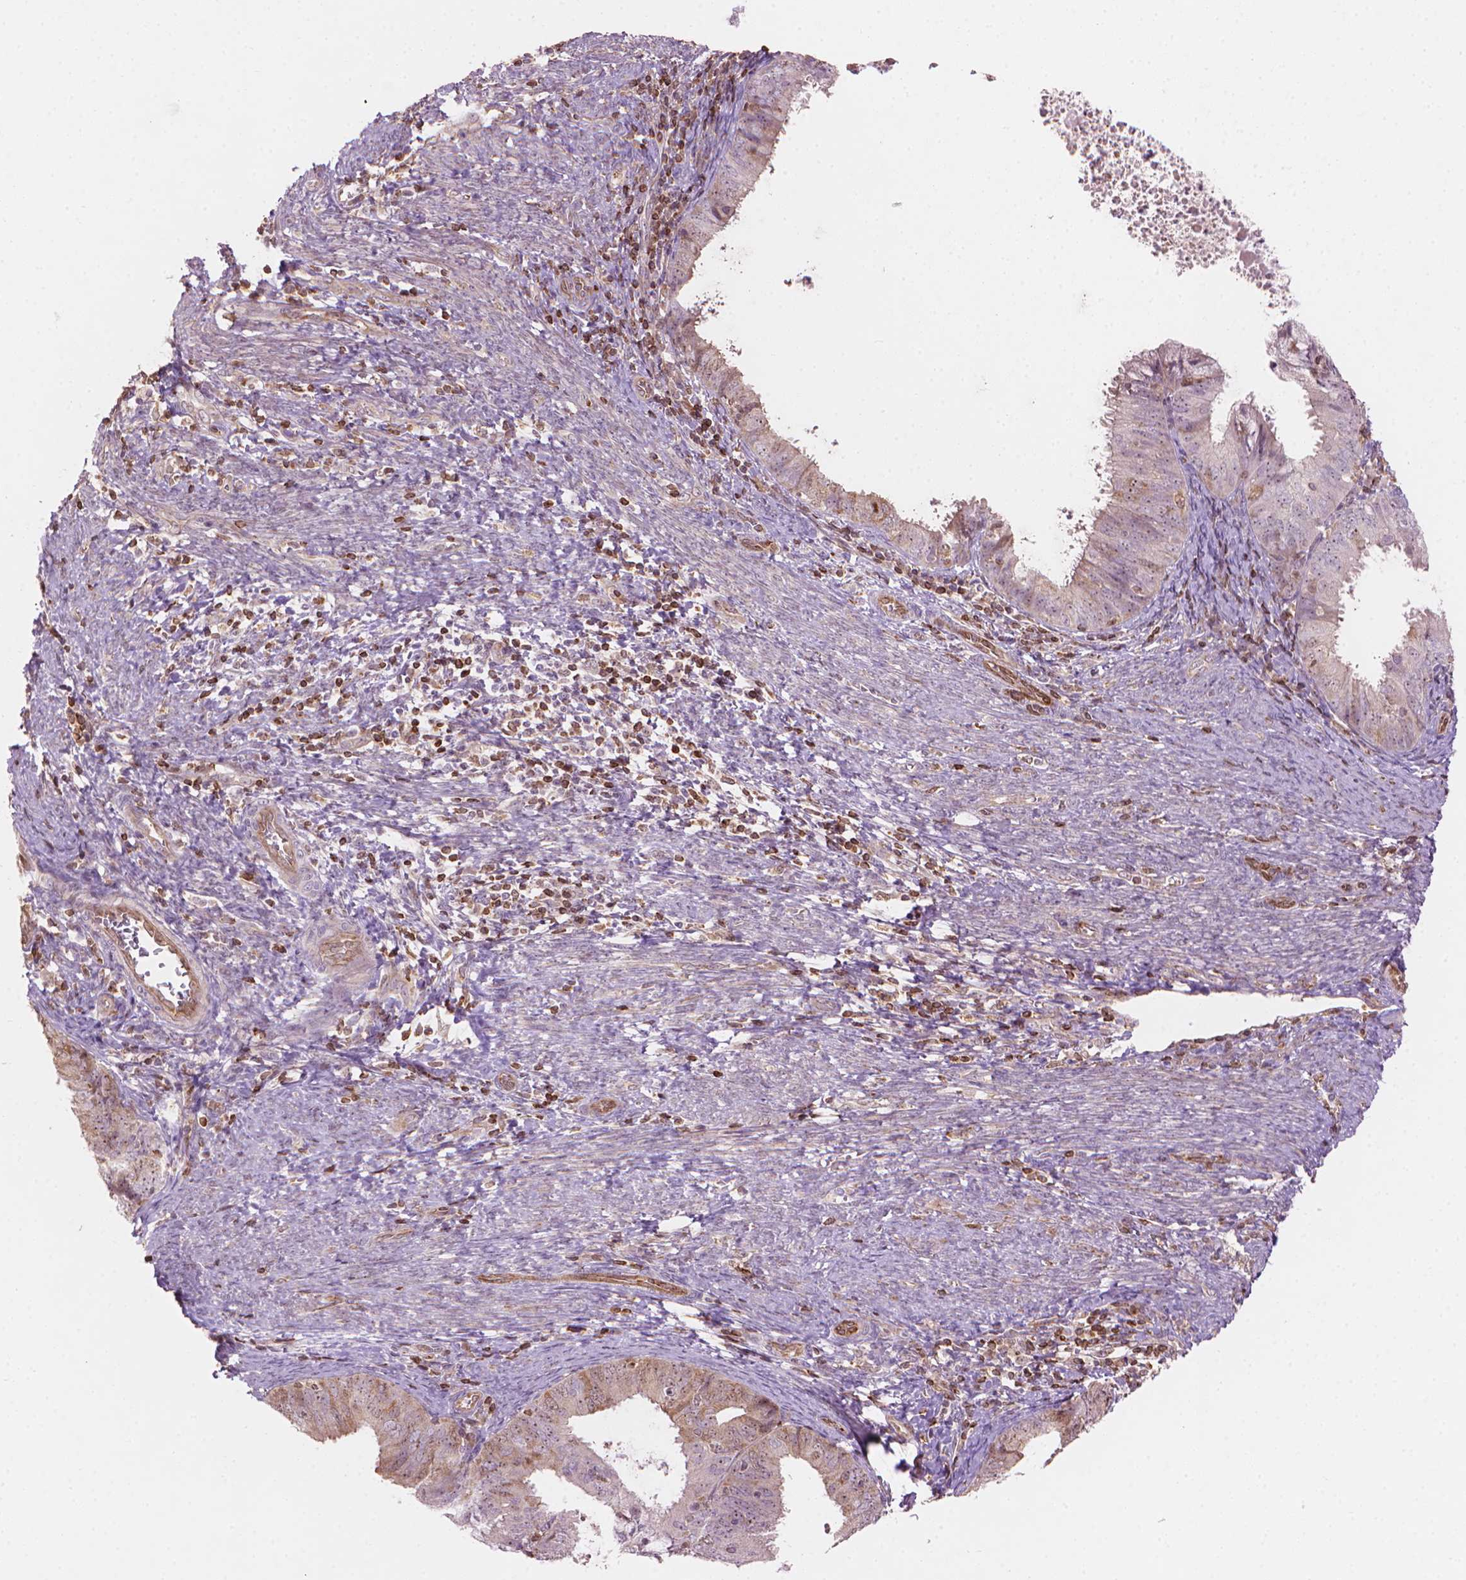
{"staining": {"intensity": "weak", "quantity": "25%-75%", "location": "cytoplasmic/membranous,nuclear"}, "tissue": "endometrial cancer", "cell_type": "Tumor cells", "image_type": "cancer", "snomed": [{"axis": "morphology", "description": "Adenocarcinoma, NOS"}, {"axis": "topography", "description": "Endometrium"}], "caption": "An image of human endometrial cancer (adenocarcinoma) stained for a protein shows weak cytoplasmic/membranous and nuclear brown staining in tumor cells.", "gene": "SMC2", "patient": {"sex": "female", "age": 57}}